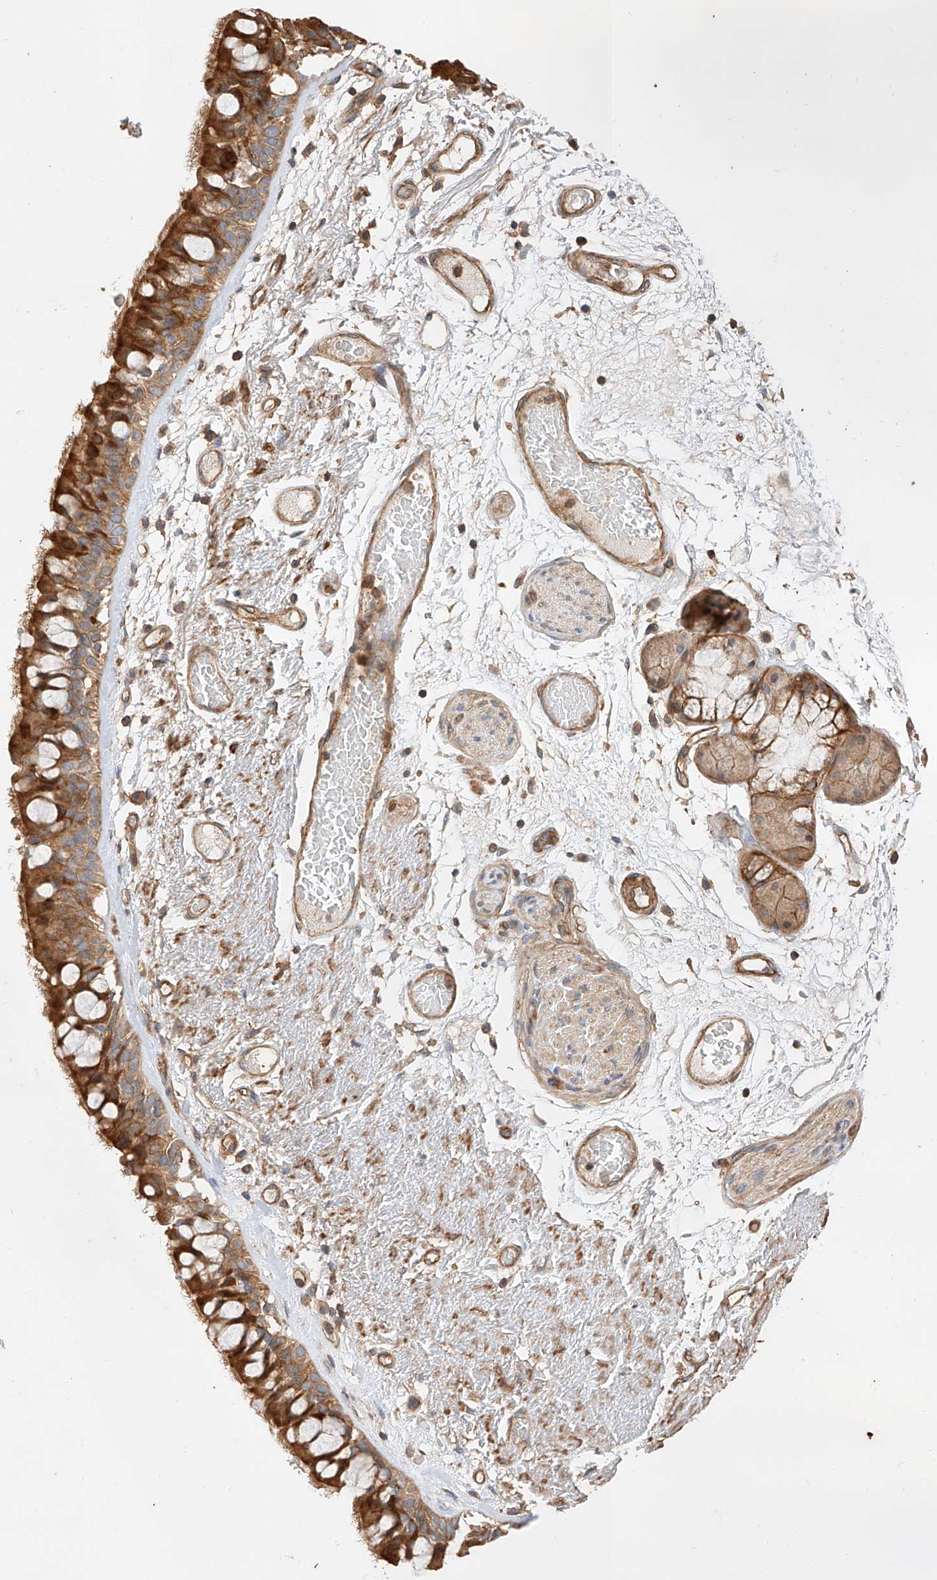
{"staining": {"intensity": "strong", "quantity": ">75%", "location": "cytoplasmic/membranous"}, "tissue": "bronchus", "cell_type": "Respiratory epithelial cells", "image_type": "normal", "snomed": [{"axis": "morphology", "description": "Normal tissue, NOS"}, {"axis": "morphology", "description": "Squamous cell carcinoma, NOS"}, {"axis": "topography", "description": "Lymph node"}, {"axis": "topography", "description": "Bronchus"}, {"axis": "topography", "description": "Lung"}], "caption": "IHC of unremarkable human bronchus exhibits high levels of strong cytoplasmic/membranous positivity in approximately >75% of respiratory epithelial cells. (Stains: DAB (3,3'-diaminobenzidine) in brown, nuclei in blue, Microscopy: brightfield microscopy at high magnification).", "gene": "GHDC", "patient": {"sex": "male", "age": 66}}